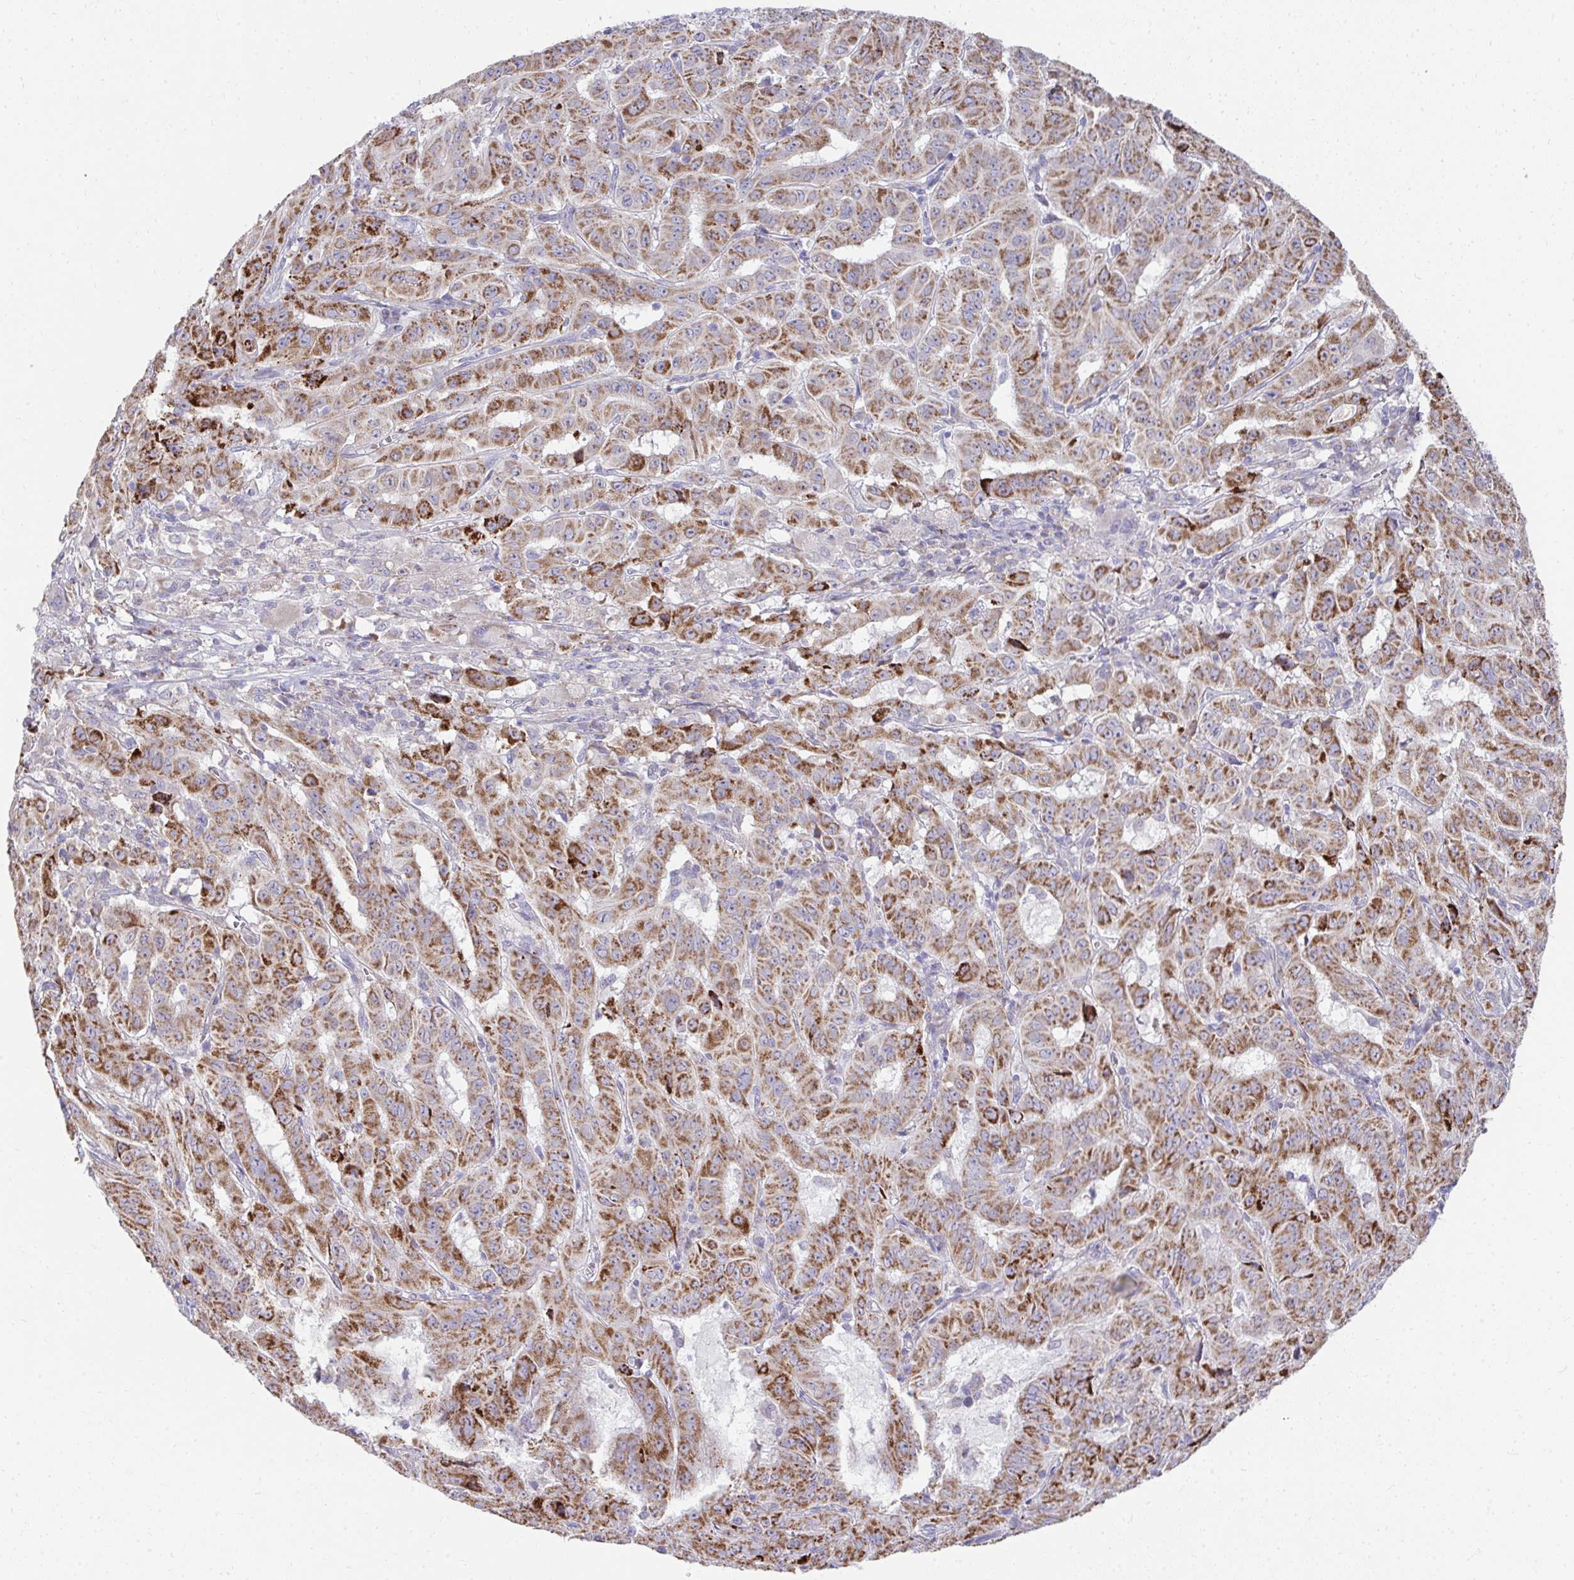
{"staining": {"intensity": "strong", "quantity": ">75%", "location": "cytoplasmic/membranous"}, "tissue": "pancreatic cancer", "cell_type": "Tumor cells", "image_type": "cancer", "snomed": [{"axis": "morphology", "description": "Adenocarcinoma, NOS"}, {"axis": "topography", "description": "Pancreas"}], "caption": "The micrograph displays staining of adenocarcinoma (pancreatic), revealing strong cytoplasmic/membranous protein positivity (brown color) within tumor cells.", "gene": "PRRG3", "patient": {"sex": "male", "age": 63}}